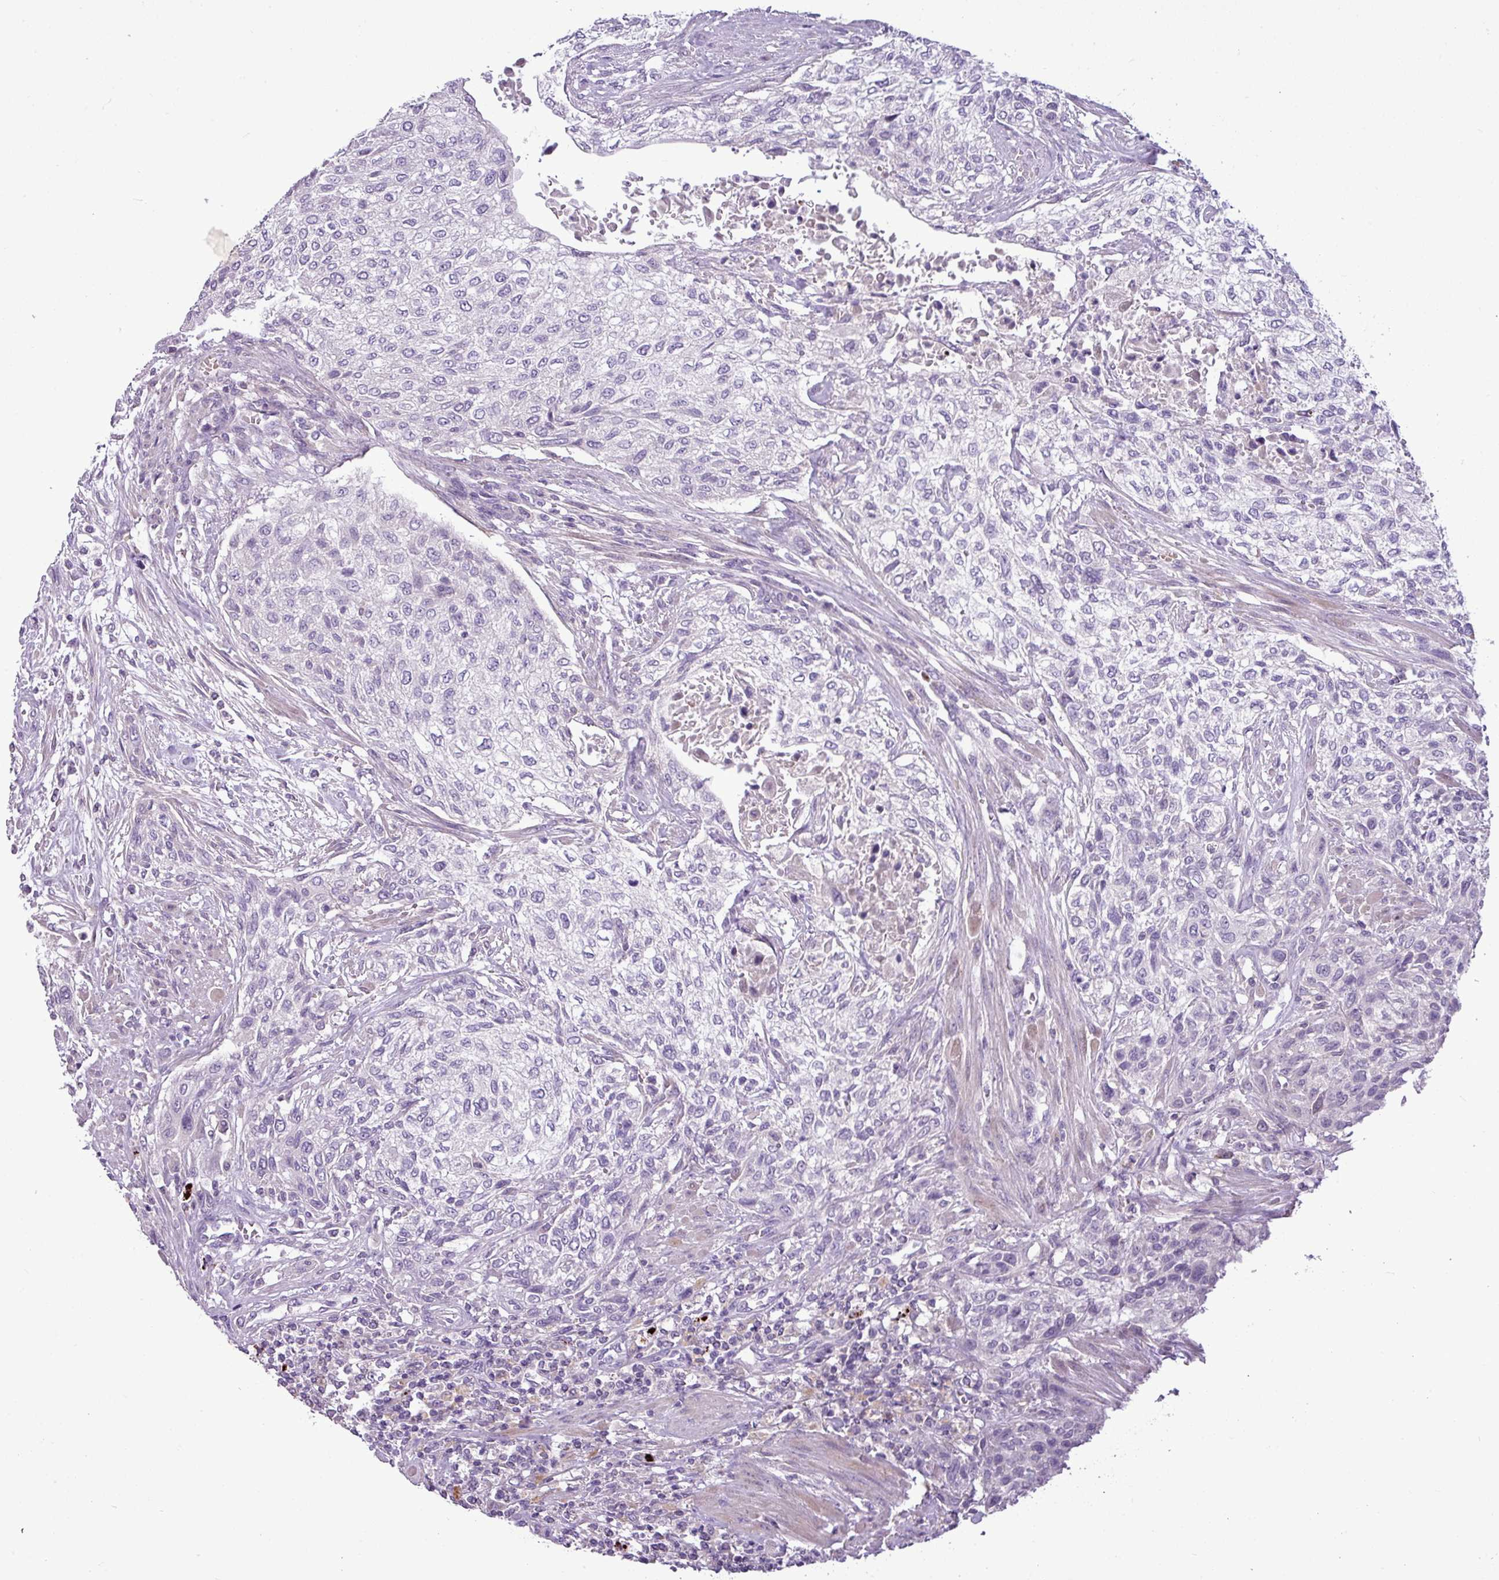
{"staining": {"intensity": "negative", "quantity": "none", "location": "none"}, "tissue": "urothelial cancer", "cell_type": "Tumor cells", "image_type": "cancer", "snomed": [{"axis": "morphology", "description": "Normal tissue, NOS"}, {"axis": "morphology", "description": "Urothelial carcinoma, NOS"}, {"axis": "topography", "description": "Urinary bladder"}, {"axis": "topography", "description": "Peripheral nerve tissue"}], "caption": "A high-resolution image shows immunohistochemistry (IHC) staining of urothelial cancer, which exhibits no significant staining in tumor cells.", "gene": "IL17A", "patient": {"sex": "male", "age": 35}}